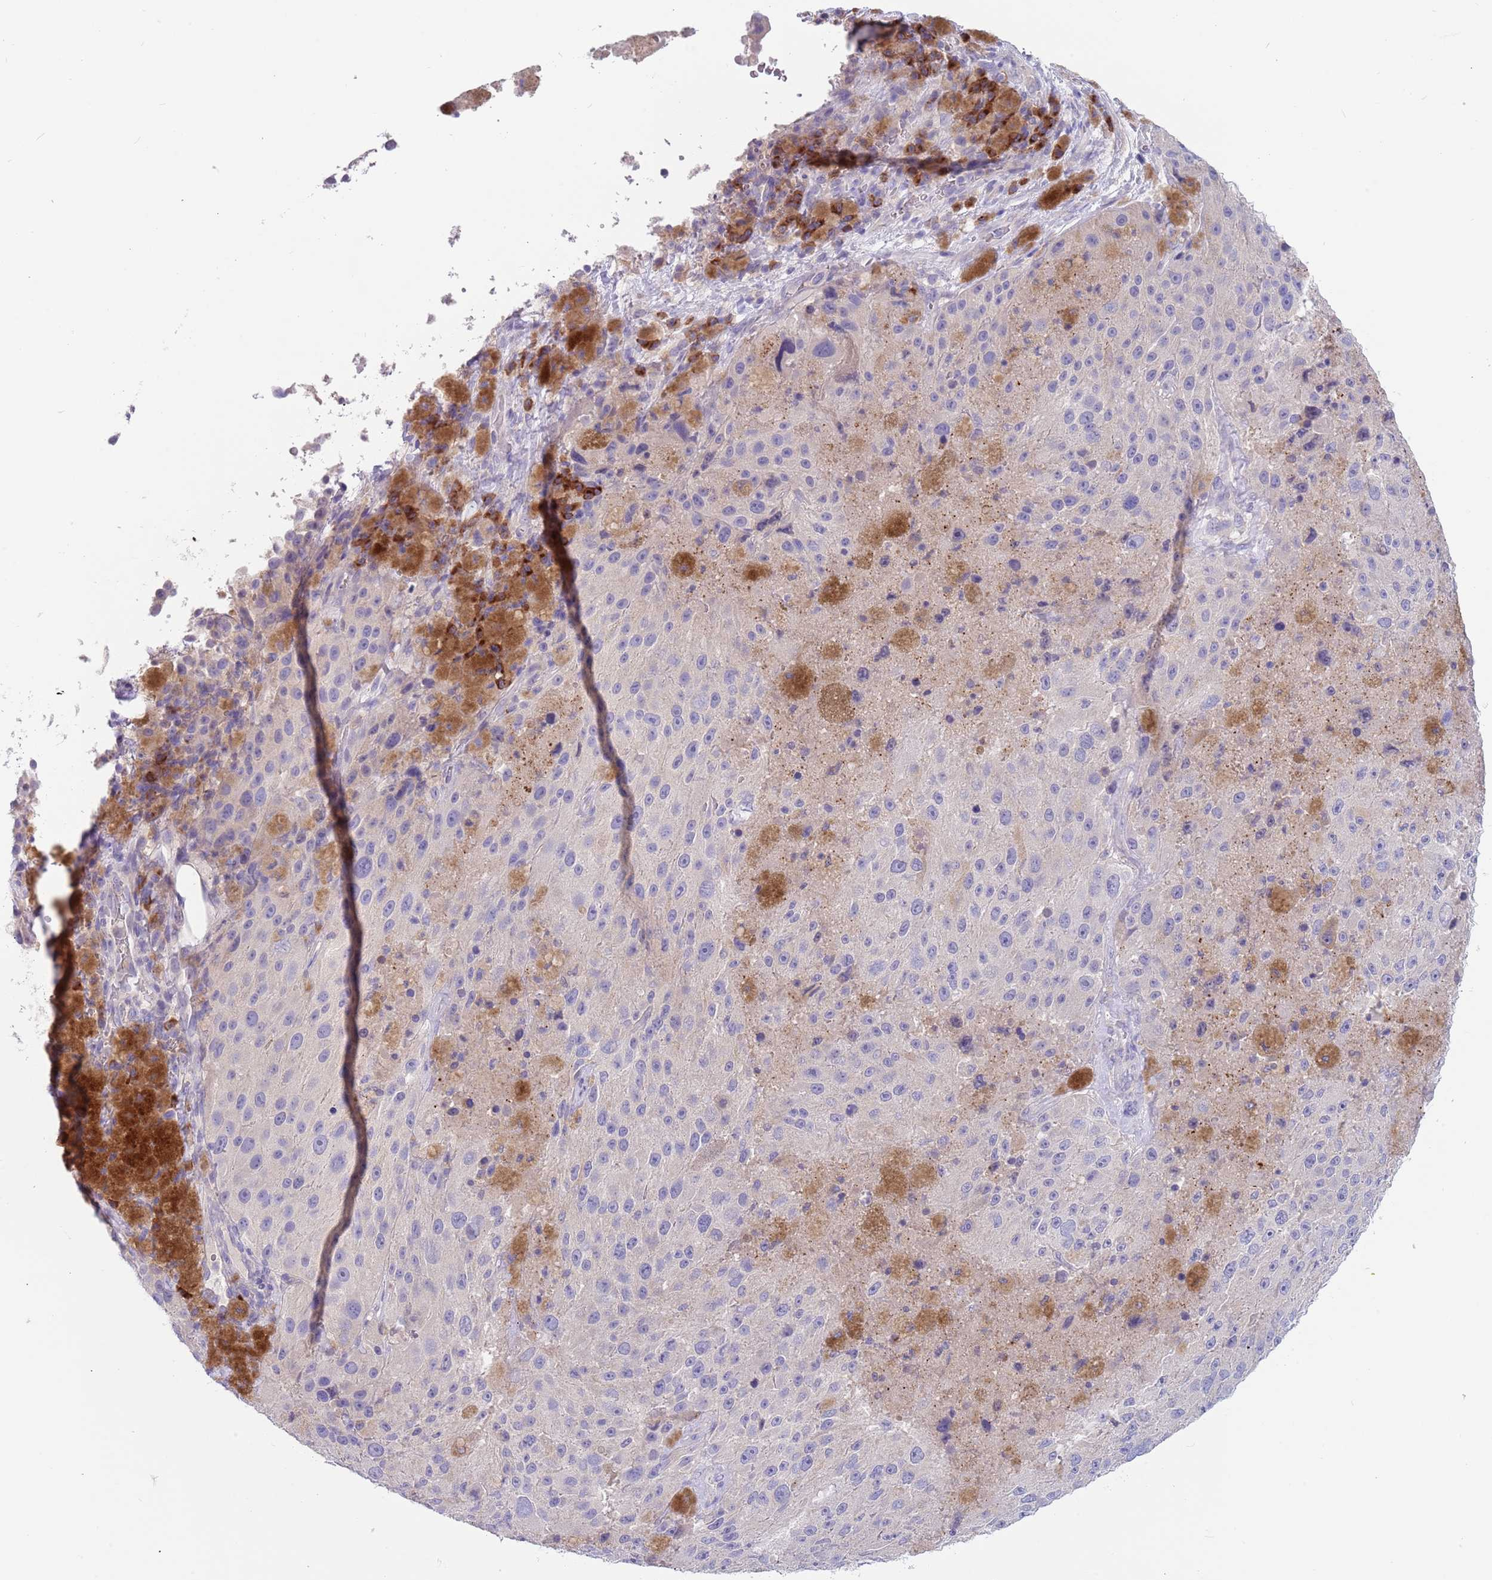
{"staining": {"intensity": "negative", "quantity": "none", "location": "none"}, "tissue": "melanoma", "cell_type": "Tumor cells", "image_type": "cancer", "snomed": [{"axis": "morphology", "description": "Malignant melanoma, Metastatic site"}, {"axis": "topography", "description": "Lymph node"}], "caption": "High magnification brightfield microscopy of melanoma stained with DAB (brown) and counterstained with hematoxylin (blue): tumor cells show no significant staining.", "gene": "TYW1", "patient": {"sex": "male", "age": 62}}